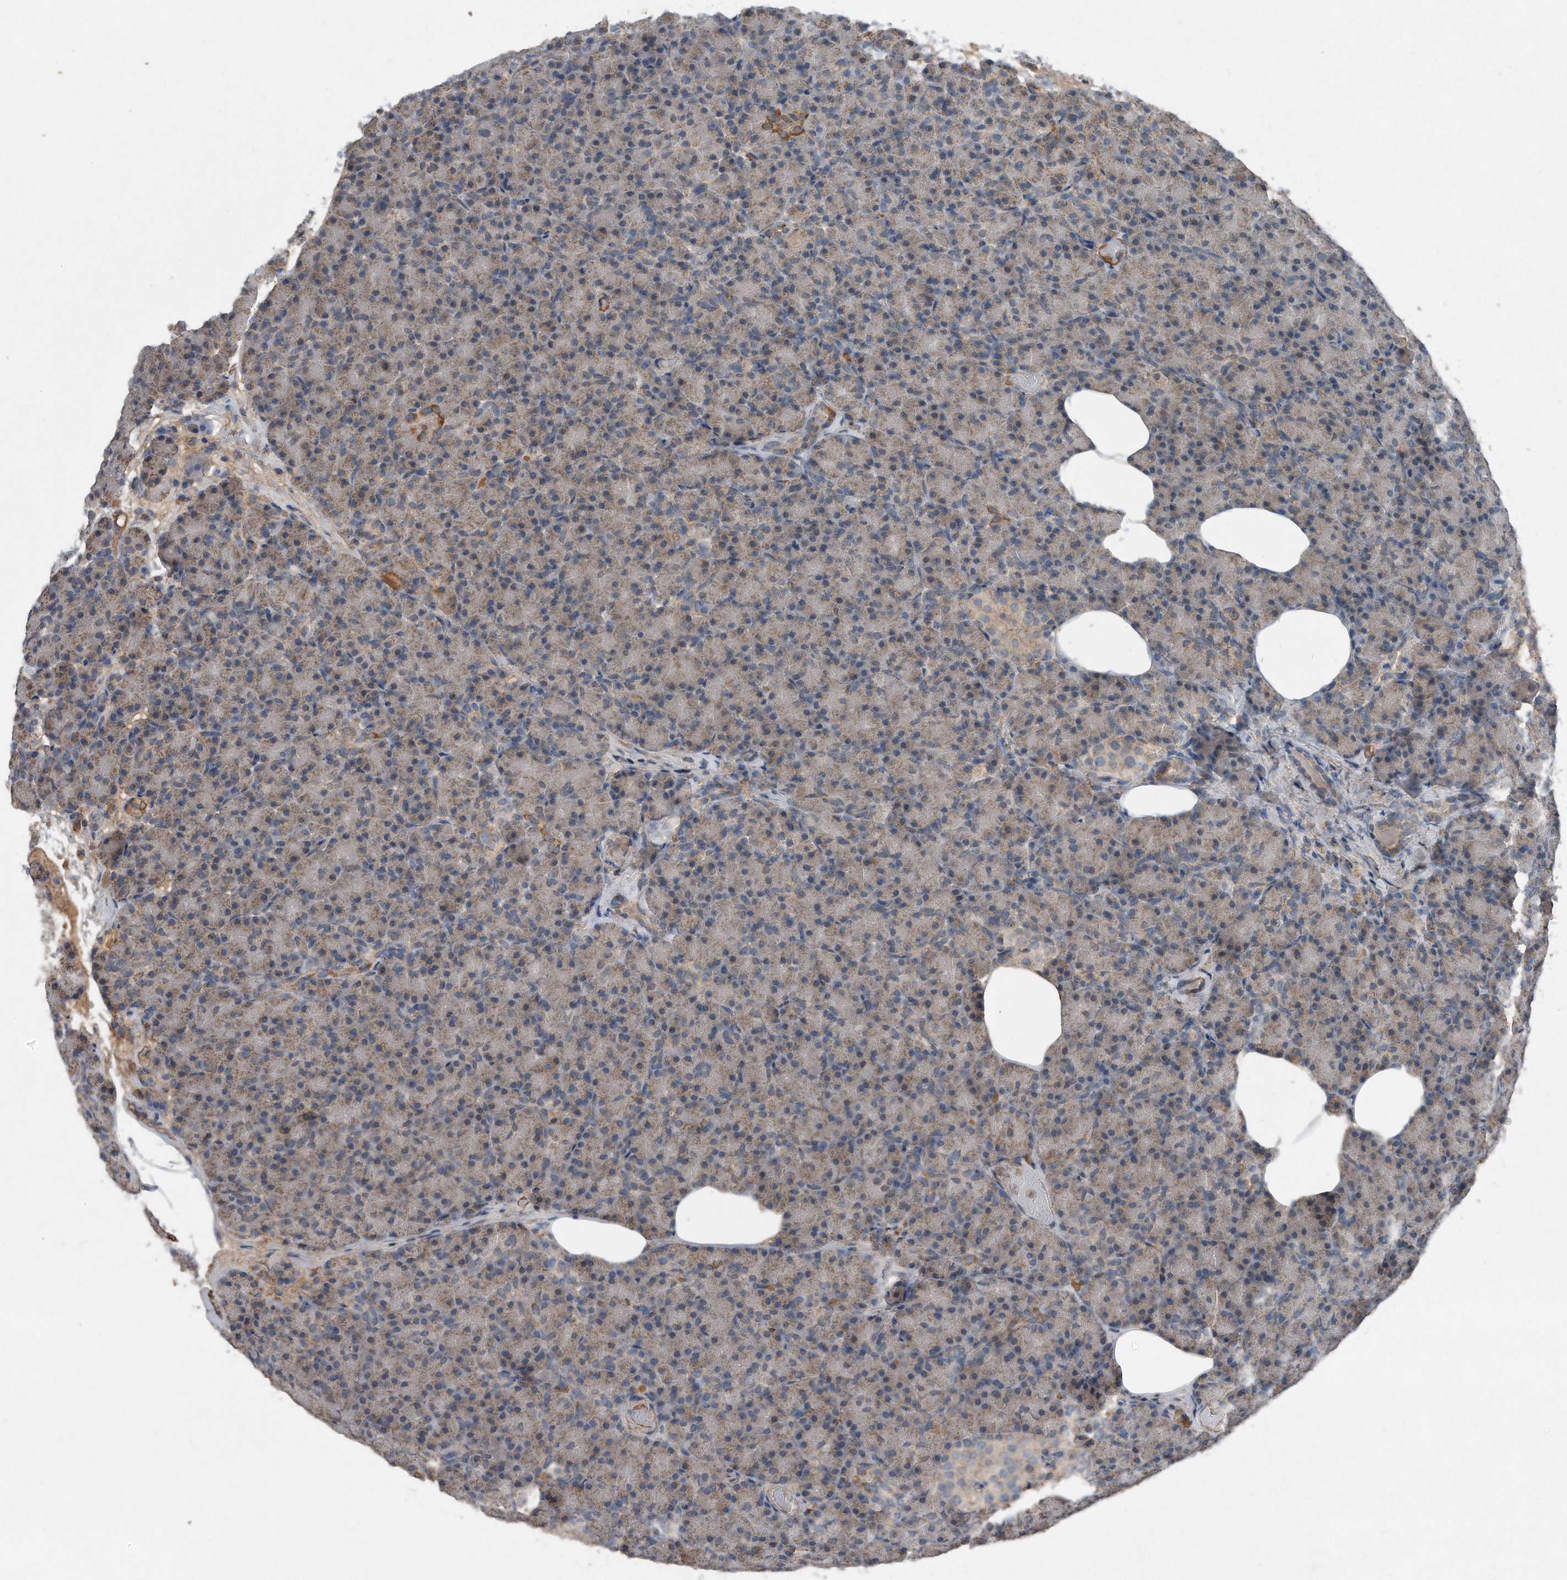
{"staining": {"intensity": "moderate", "quantity": "25%-75%", "location": "cytoplasmic/membranous"}, "tissue": "pancreas", "cell_type": "Exocrine glandular cells", "image_type": "normal", "snomed": [{"axis": "morphology", "description": "Normal tissue, NOS"}, {"axis": "topography", "description": "Pancreas"}], "caption": "IHC micrograph of unremarkable pancreas: human pancreas stained using IHC displays medium levels of moderate protein expression localized specifically in the cytoplasmic/membranous of exocrine glandular cells, appearing as a cytoplasmic/membranous brown color.", "gene": "SDHA", "patient": {"sex": "female", "age": 43}}